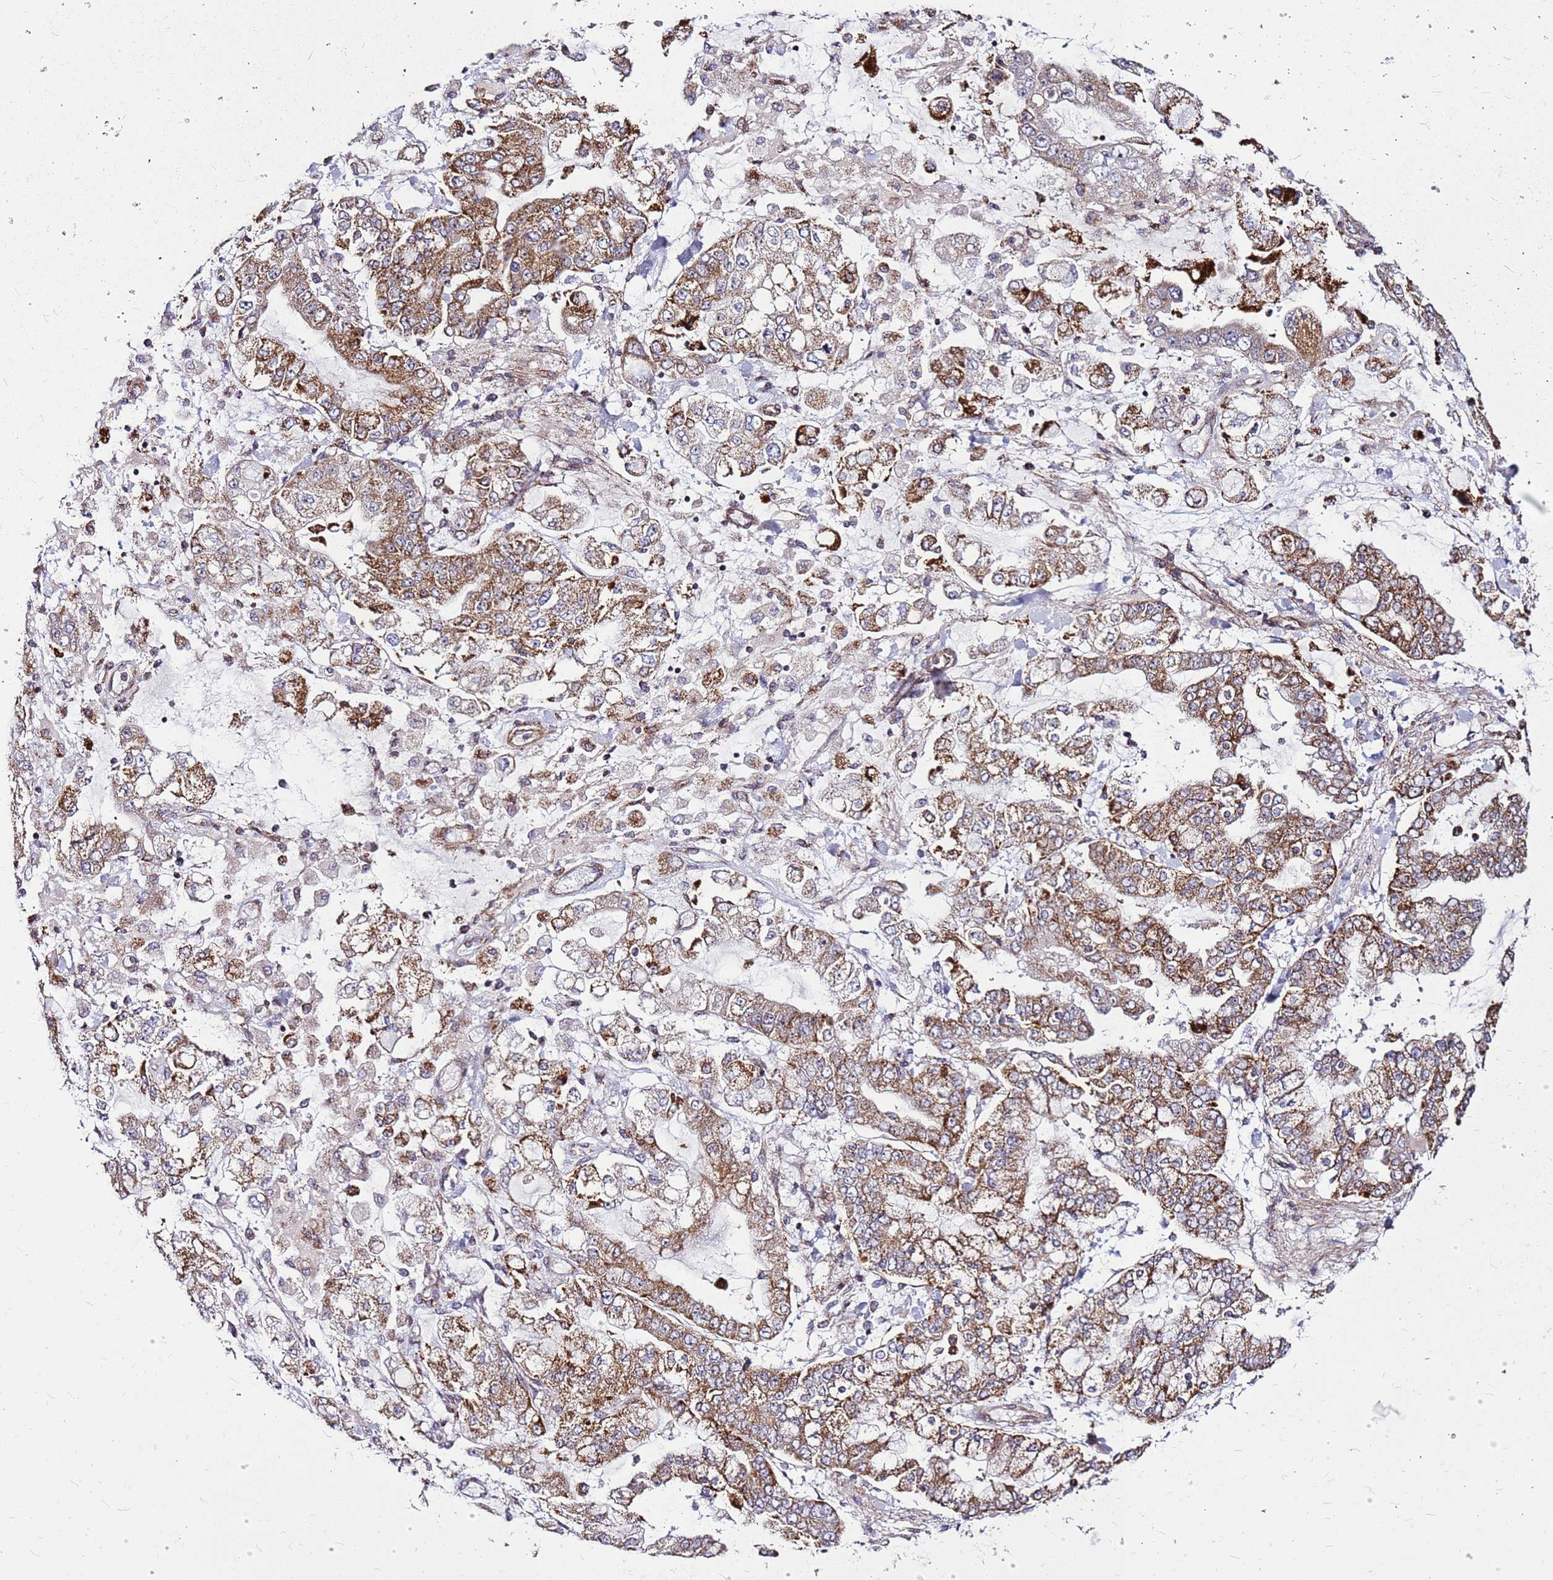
{"staining": {"intensity": "moderate", "quantity": ">75%", "location": "cytoplasmic/membranous"}, "tissue": "stomach cancer", "cell_type": "Tumor cells", "image_type": "cancer", "snomed": [{"axis": "morphology", "description": "Normal tissue, NOS"}, {"axis": "morphology", "description": "Adenocarcinoma, NOS"}, {"axis": "topography", "description": "Stomach, upper"}, {"axis": "topography", "description": "Stomach"}], "caption": "Adenocarcinoma (stomach) stained with IHC reveals moderate cytoplasmic/membranous expression in about >75% of tumor cells. (IHC, brightfield microscopy, high magnification).", "gene": "OR51T1", "patient": {"sex": "male", "age": 76}}